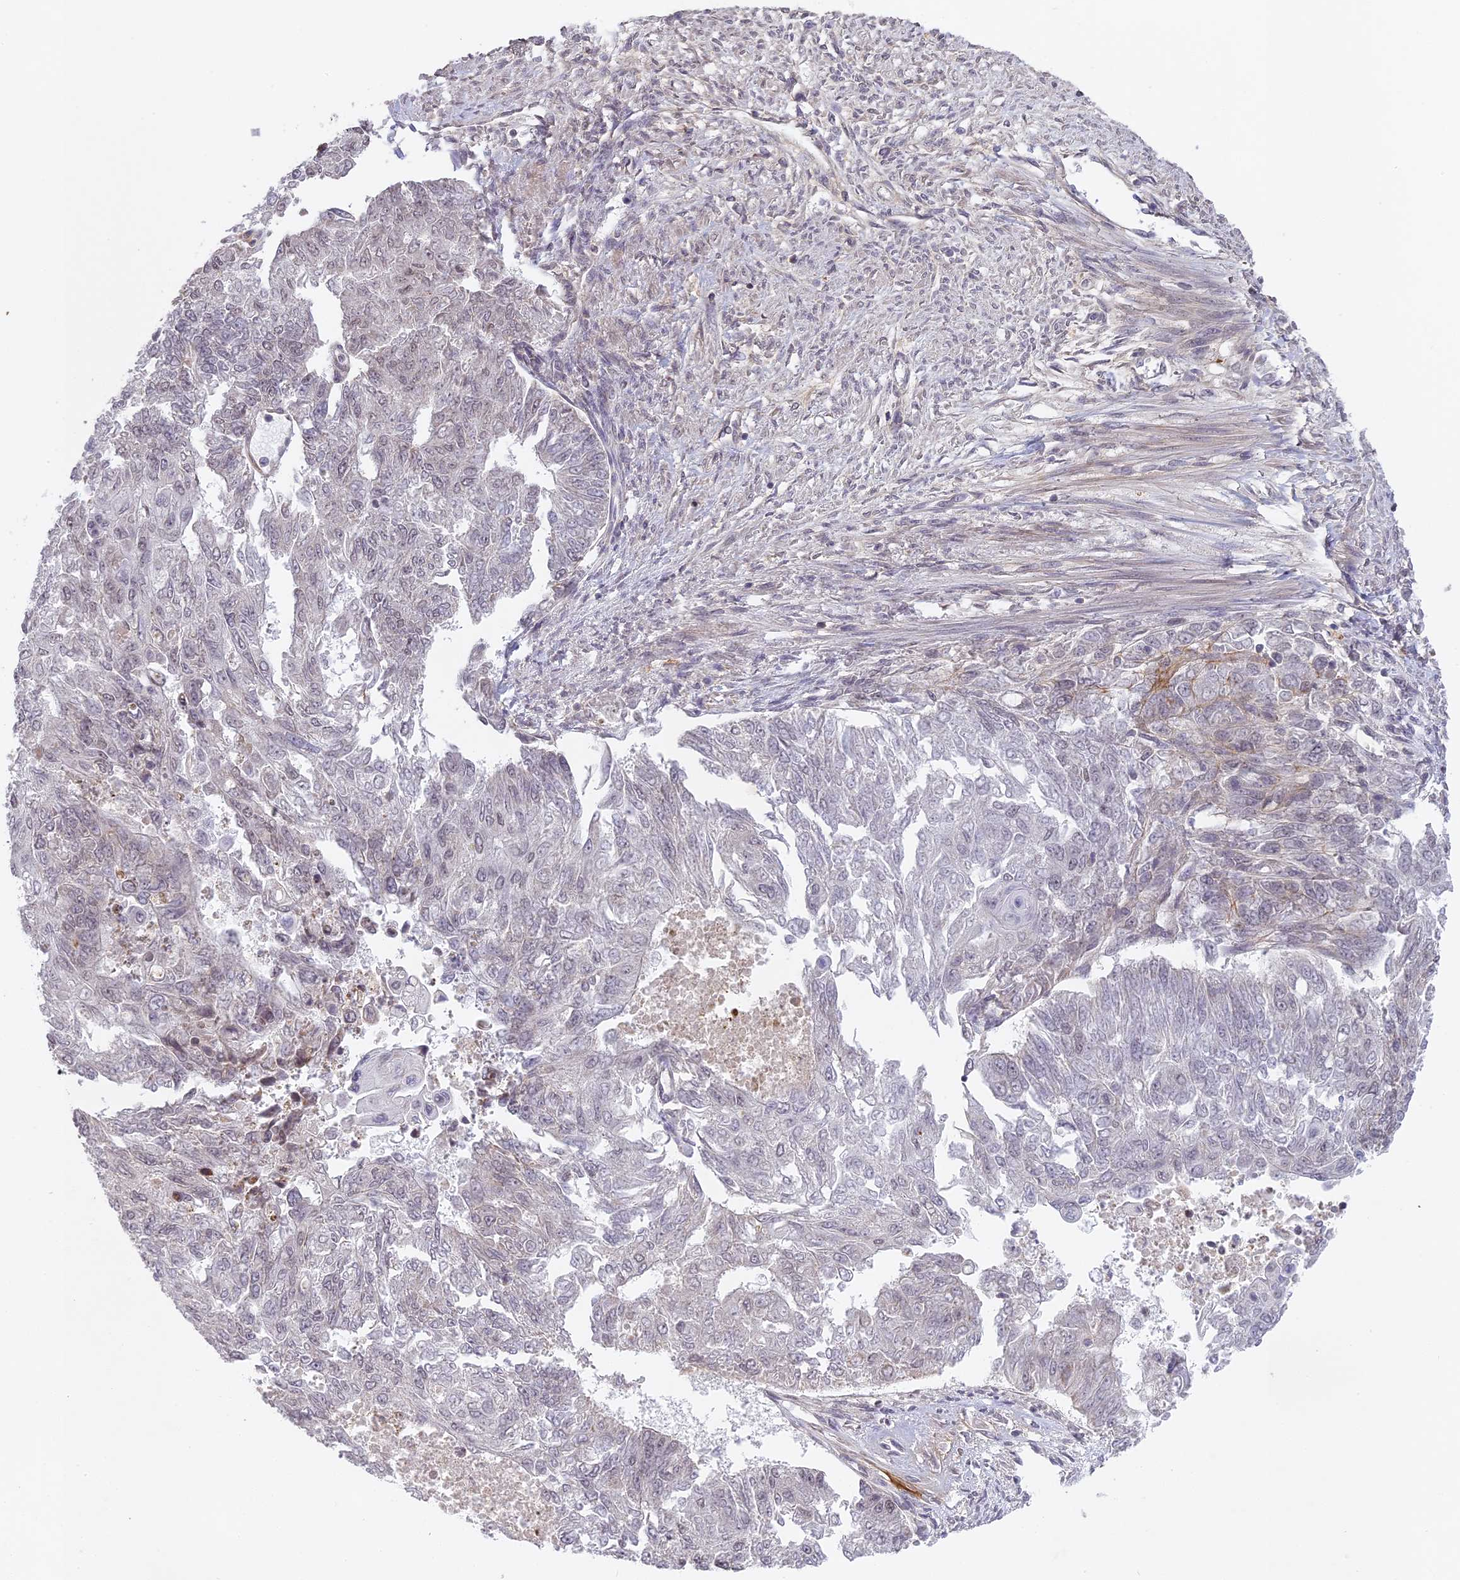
{"staining": {"intensity": "weak", "quantity": "<25%", "location": "nuclear"}, "tissue": "endometrial cancer", "cell_type": "Tumor cells", "image_type": "cancer", "snomed": [{"axis": "morphology", "description": "Adenocarcinoma, NOS"}, {"axis": "topography", "description": "Endometrium"}], "caption": "Histopathology image shows no significant protein positivity in tumor cells of endometrial cancer (adenocarcinoma). (Brightfield microscopy of DAB immunohistochemistry (IHC) at high magnification).", "gene": "ERG28", "patient": {"sex": "female", "age": 32}}